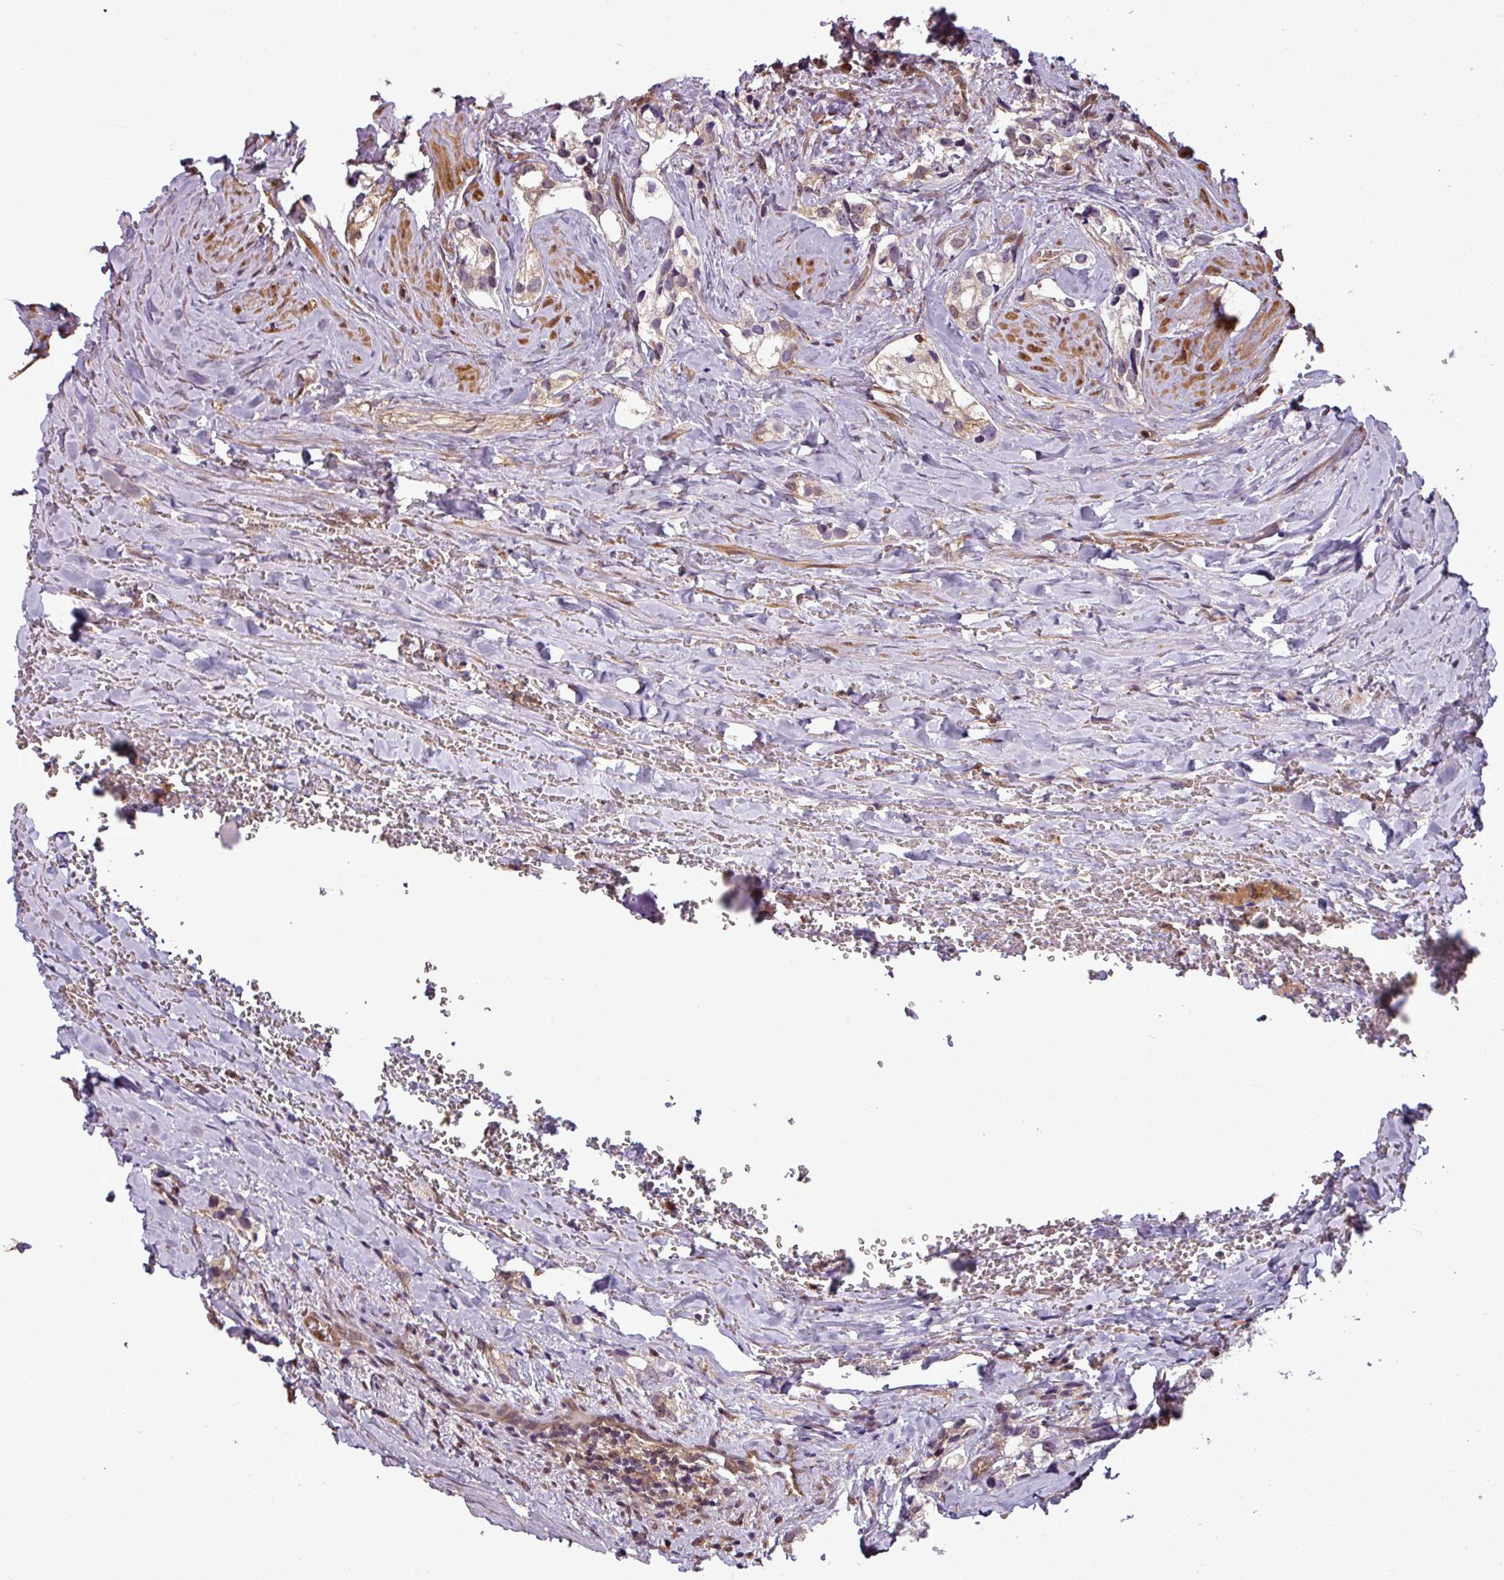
{"staining": {"intensity": "weak", "quantity": "25%-75%", "location": "cytoplasmic/membranous"}, "tissue": "prostate cancer", "cell_type": "Tumor cells", "image_type": "cancer", "snomed": [{"axis": "morphology", "description": "Adenocarcinoma, High grade"}, {"axis": "topography", "description": "Prostate"}], "caption": "Immunohistochemistry (IHC) image of neoplastic tissue: prostate cancer (high-grade adenocarcinoma) stained using IHC demonstrates low levels of weak protein expression localized specifically in the cytoplasmic/membranous of tumor cells, appearing as a cytoplasmic/membranous brown color.", "gene": "SH3BGRL", "patient": {"sex": "male", "age": 66}}